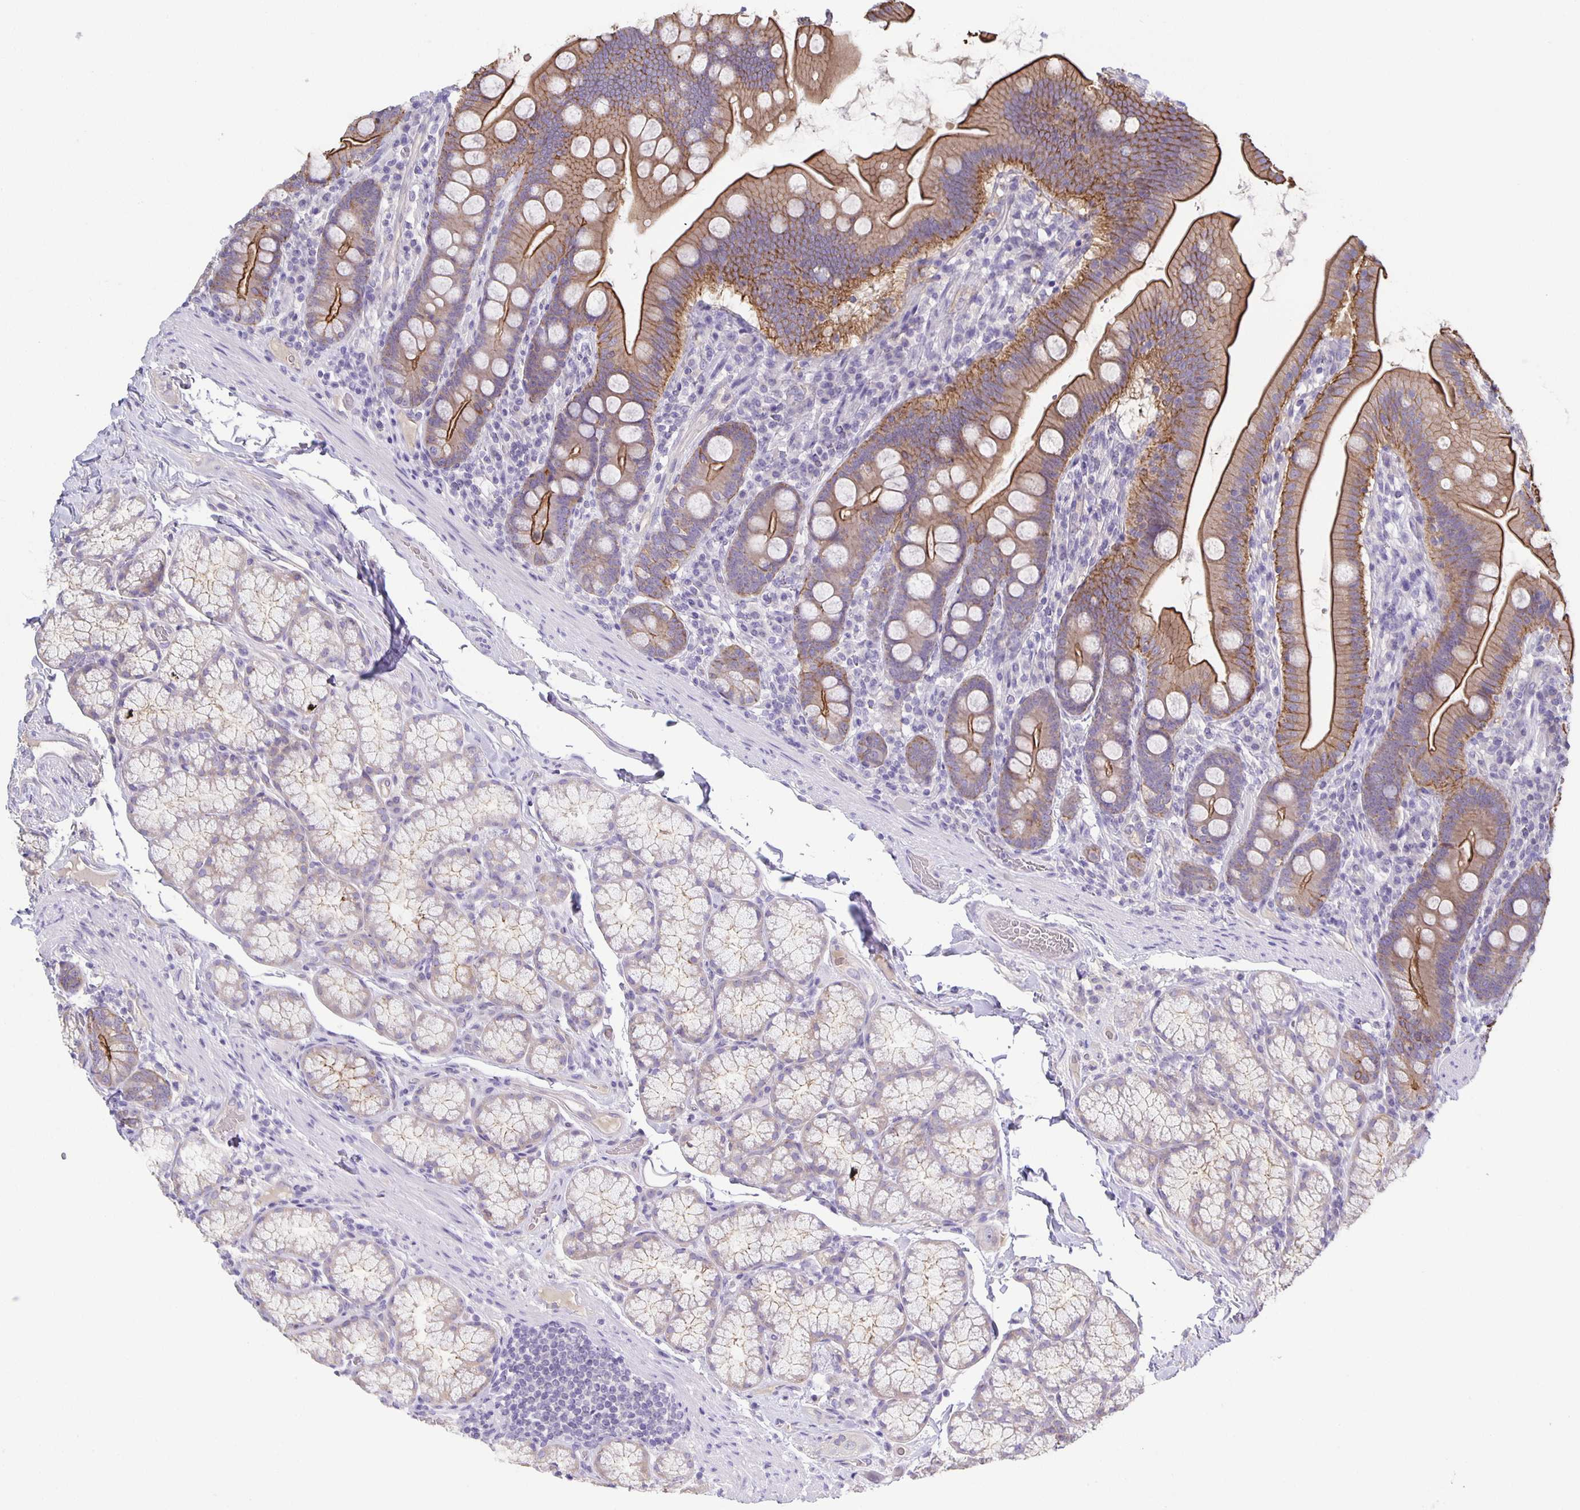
{"staining": {"intensity": "moderate", "quantity": ">75%", "location": "cytoplasmic/membranous"}, "tissue": "duodenum", "cell_type": "Glandular cells", "image_type": "normal", "snomed": [{"axis": "morphology", "description": "Normal tissue, NOS"}, {"axis": "topography", "description": "Duodenum"}], "caption": "Protein expression analysis of benign human duodenum reveals moderate cytoplasmic/membranous expression in about >75% of glandular cells.", "gene": "PTPN3", "patient": {"sex": "female", "age": 67}}